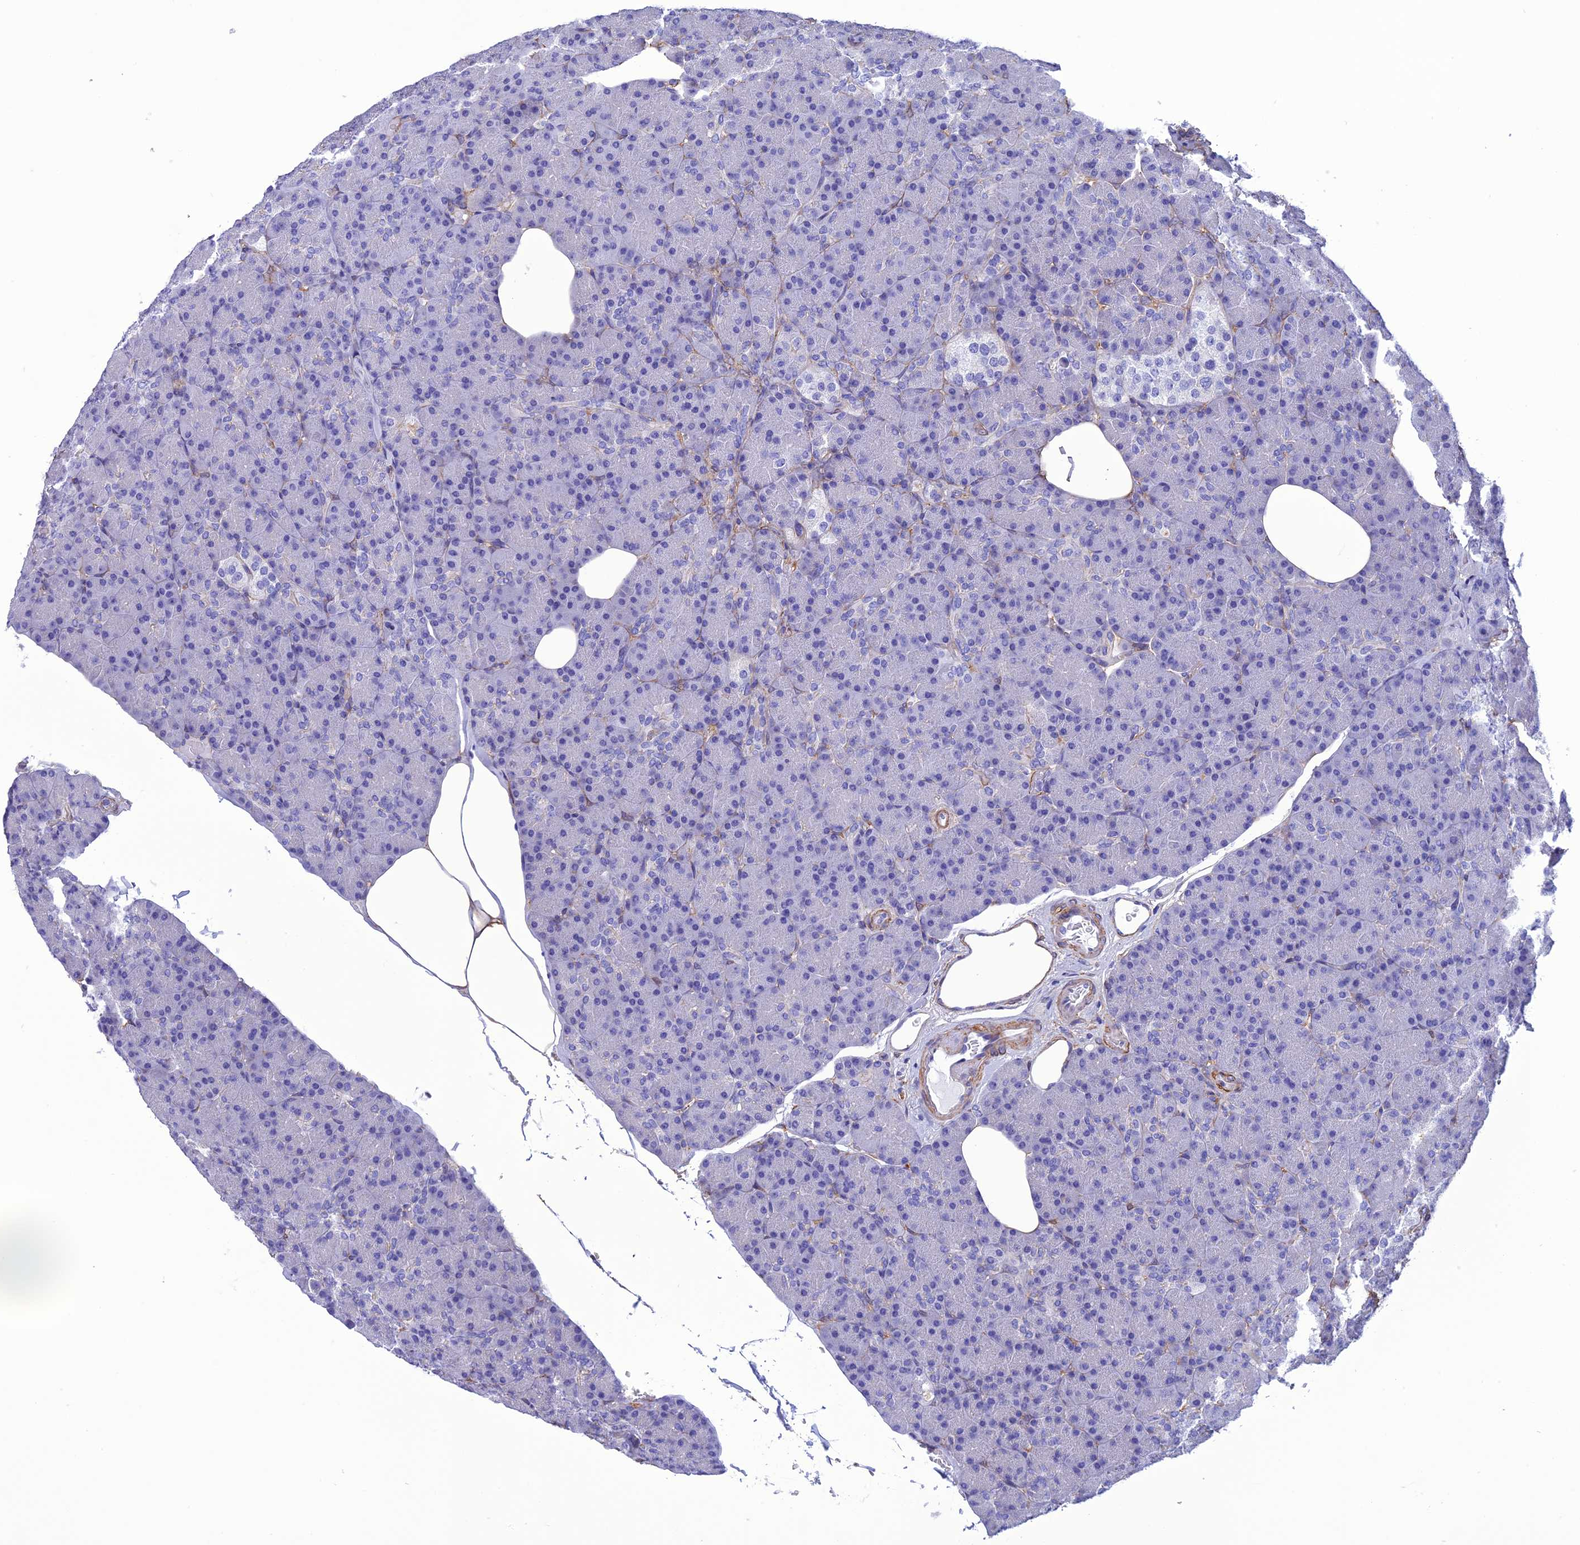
{"staining": {"intensity": "negative", "quantity": "none", "location": "none"}, "tissue": "pancreas", "cell_type": "Exocrine glandular cells", "image_type": "normal", "snomed": [{"axis": "morphology", "description": "Normal tissue, NOS"}, {"axis": "topography", "description": "Pancreas"}], "caption": "There is no significant positivity in exocrine glandular cells of pancreas. Brightfield microscopy of immunohistochemistry (IHC) stained with DAB (brown) and hematoxylin (blue), captured at high magnification.", "gene": "NKD1", "patient": {"sex": "female", "age": 43}}